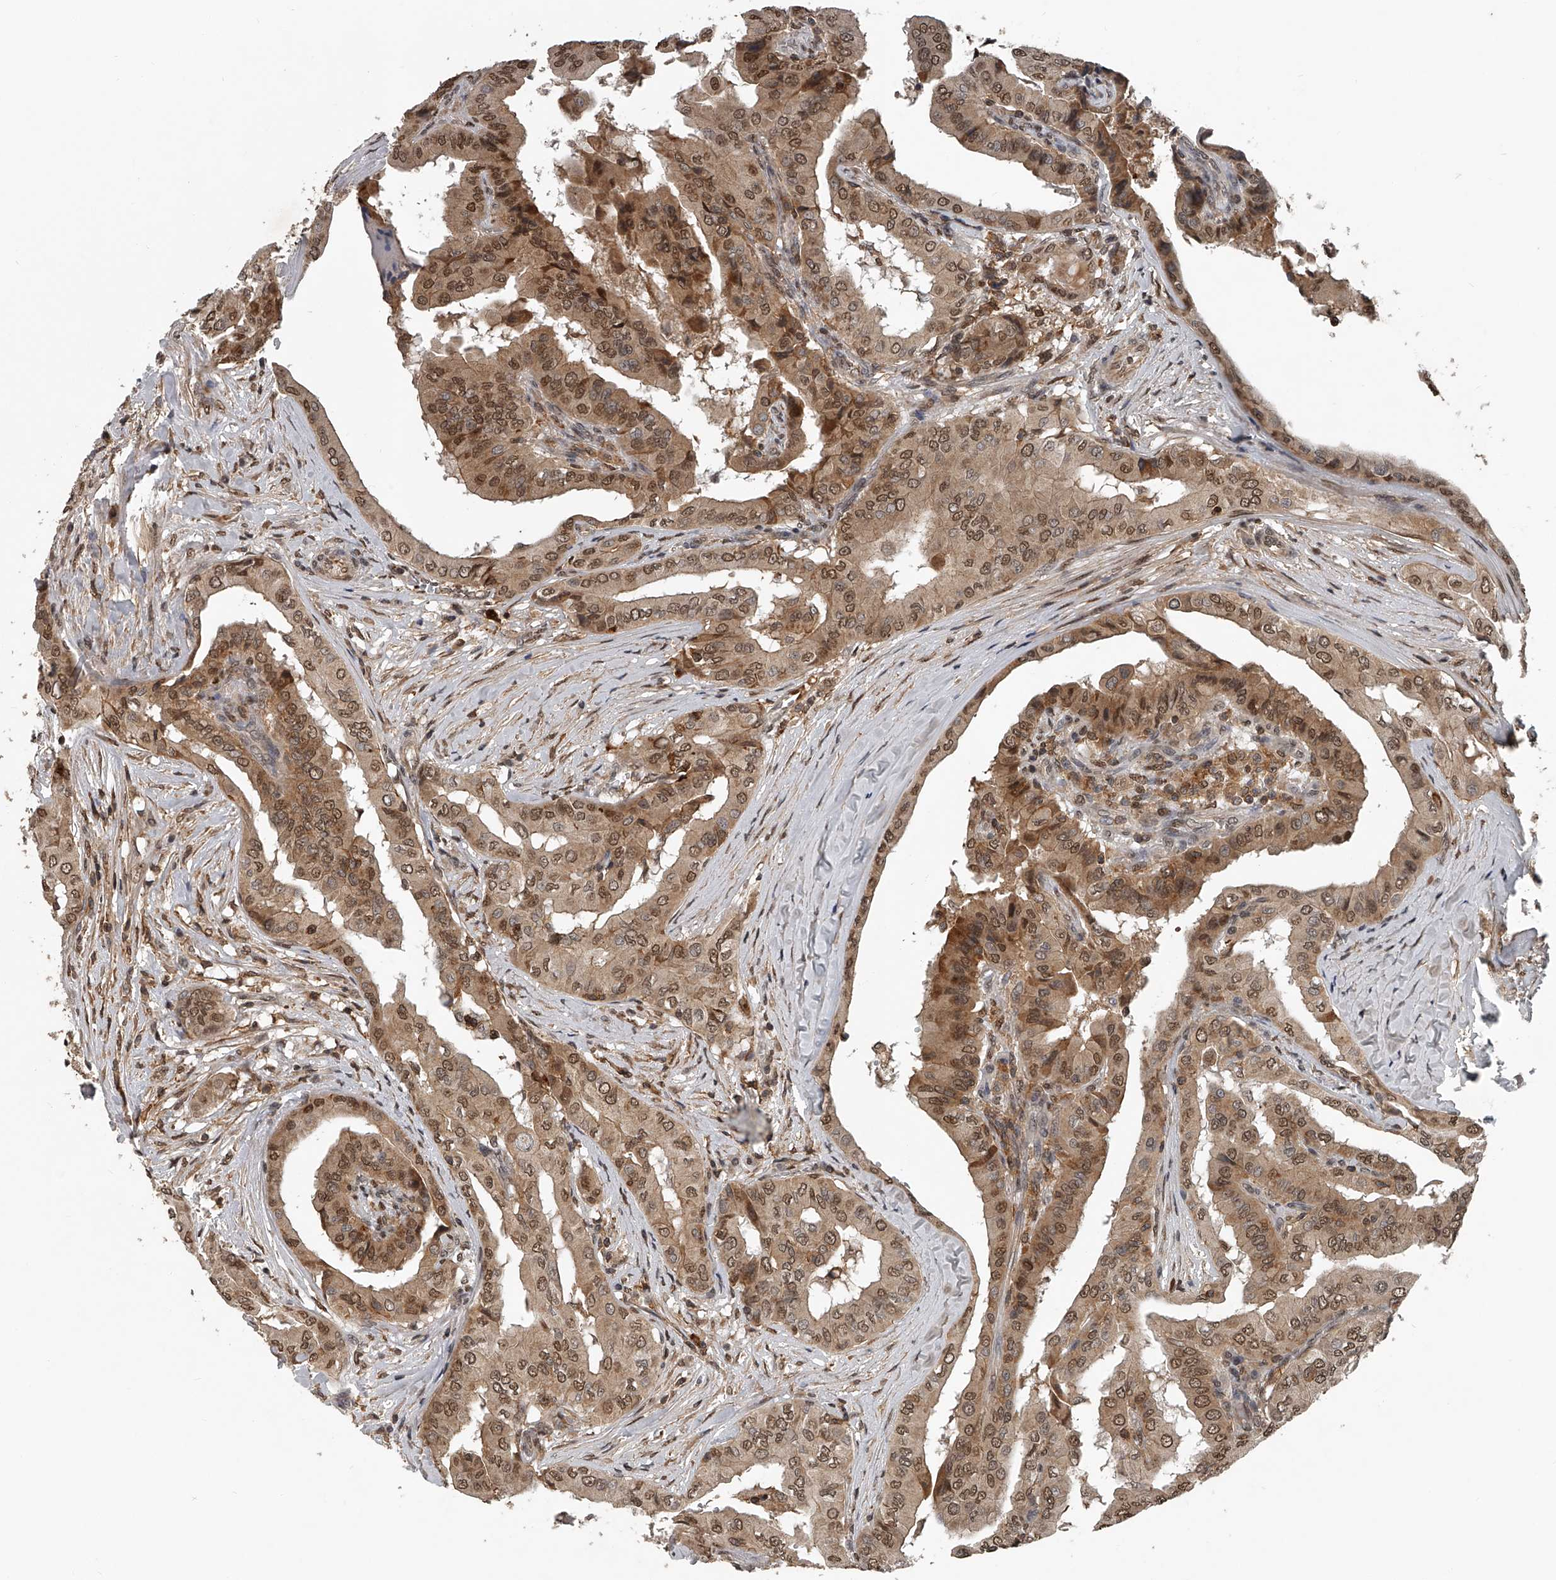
{"staining": {"intensity": "moderate", "quantity": ">75%", "location": "cytoplasmic/membranous,nuclear"}, "tissue": "thyroid cancer", "cell_type": "Tumor cells", "image_type": "cancer", "snomed": [{"axis": "morphology", "description": "Papillary adenocarcinoma, NOS"}, {"axis": "topography", "description": "Thyroid gland"}], "caption": "The micrograph shows staining of papillary adenocarcinoma (thyroid), revealing moderate cytoplasmic/membranous and nuclear protein positivity (brown color) within tumor cells.", "gene": "PLEKHG1", "patient": {"sex": "male", "age": 33}}